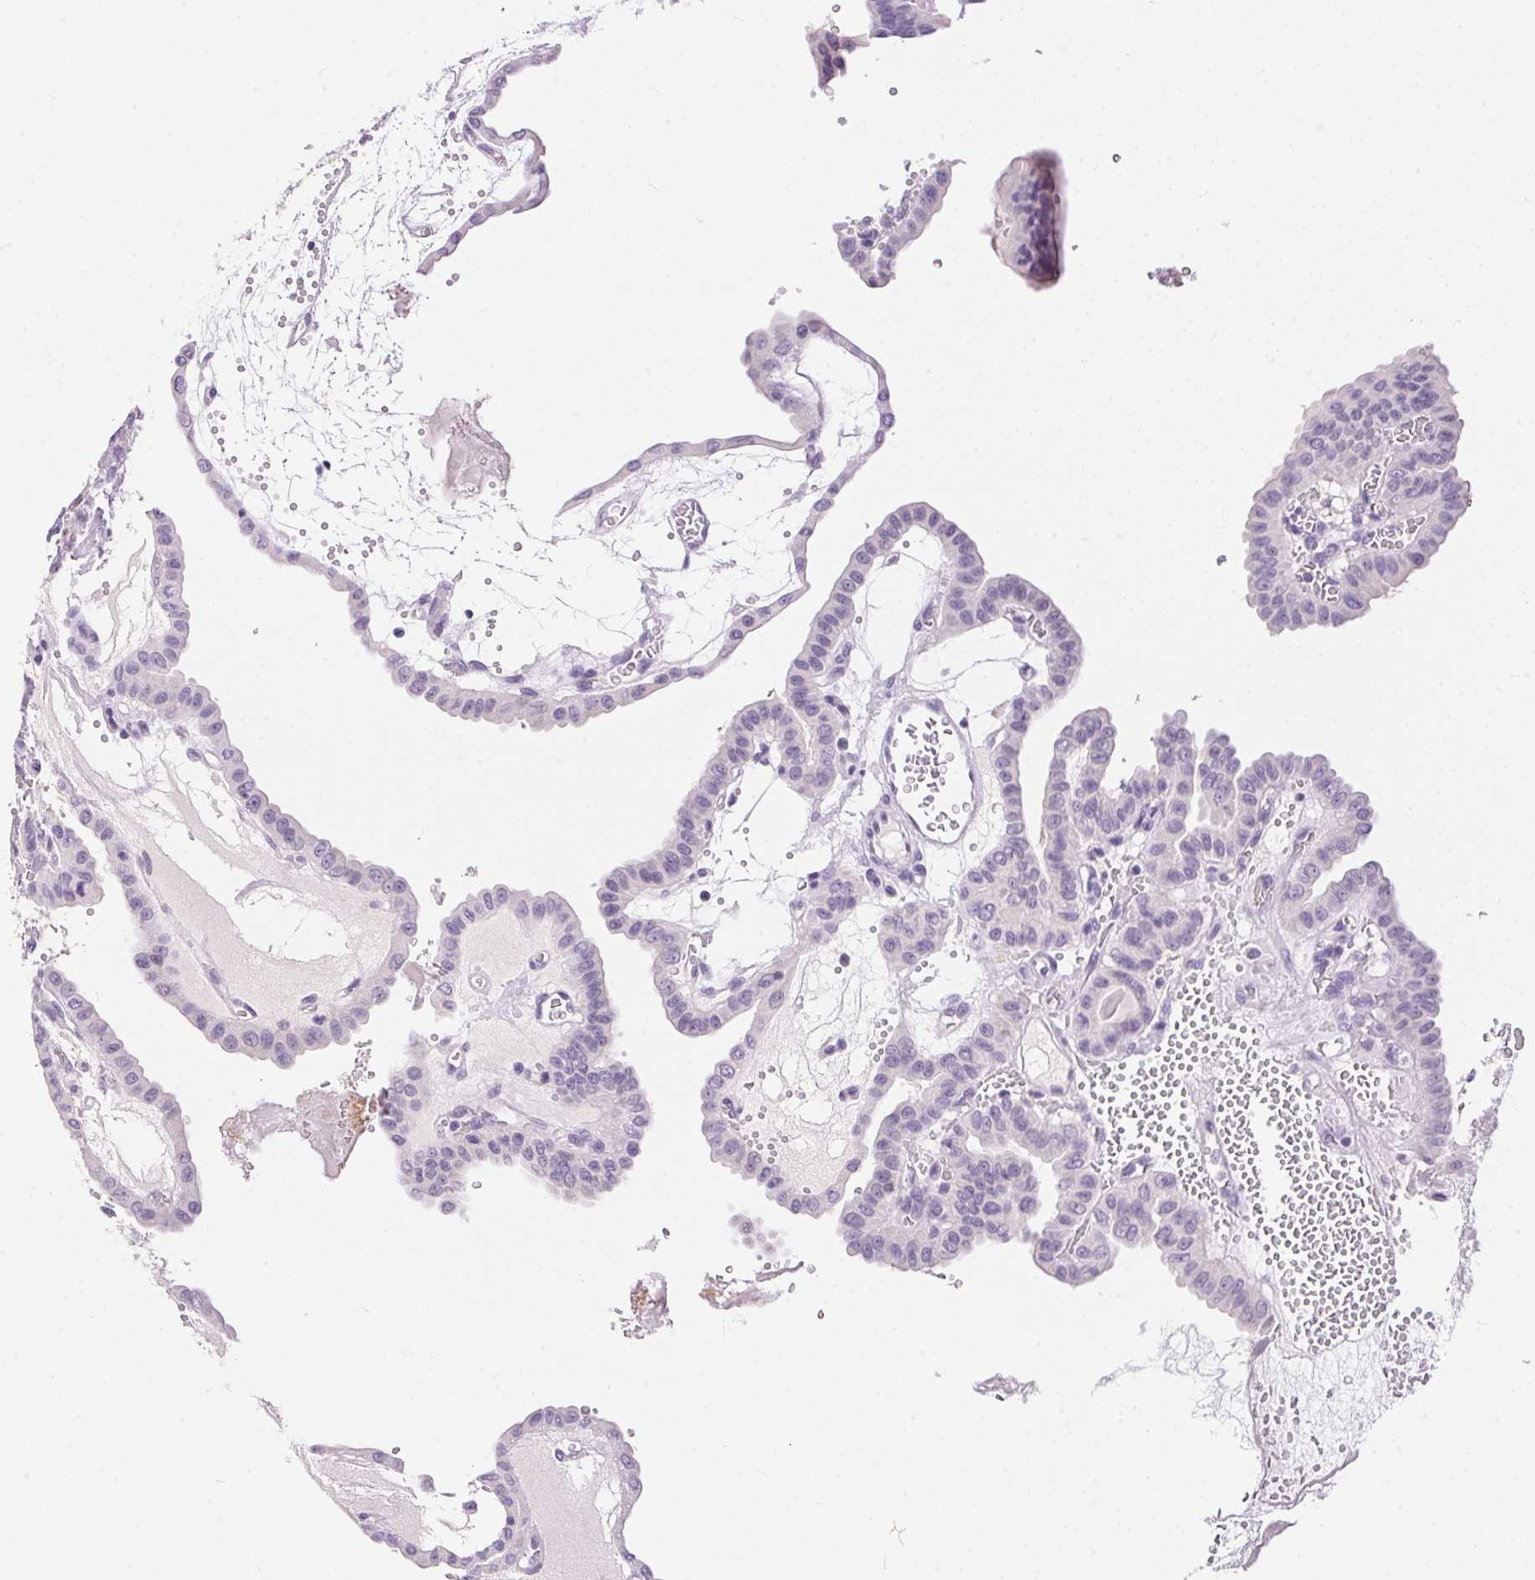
{"staining": {"intensity": "negative", "quantity": "none", "location": "none"}, "tissue": "thyroid cancer", "cell_type": "Tumor cells", "image_type": "cancer", "snomed": [{"axis": "morphology", "description": "Papillary adenocarcinoma, NOS"}, {"axis": "topography", "description": "Thyroid gland"}], "caption": "IHC of thyroid cancer (papillary adenocarcinoma) shows no expression in tumor cells.", "gene": "PNLIPRP3", "patient": {"sex": "male", "age": 87}}